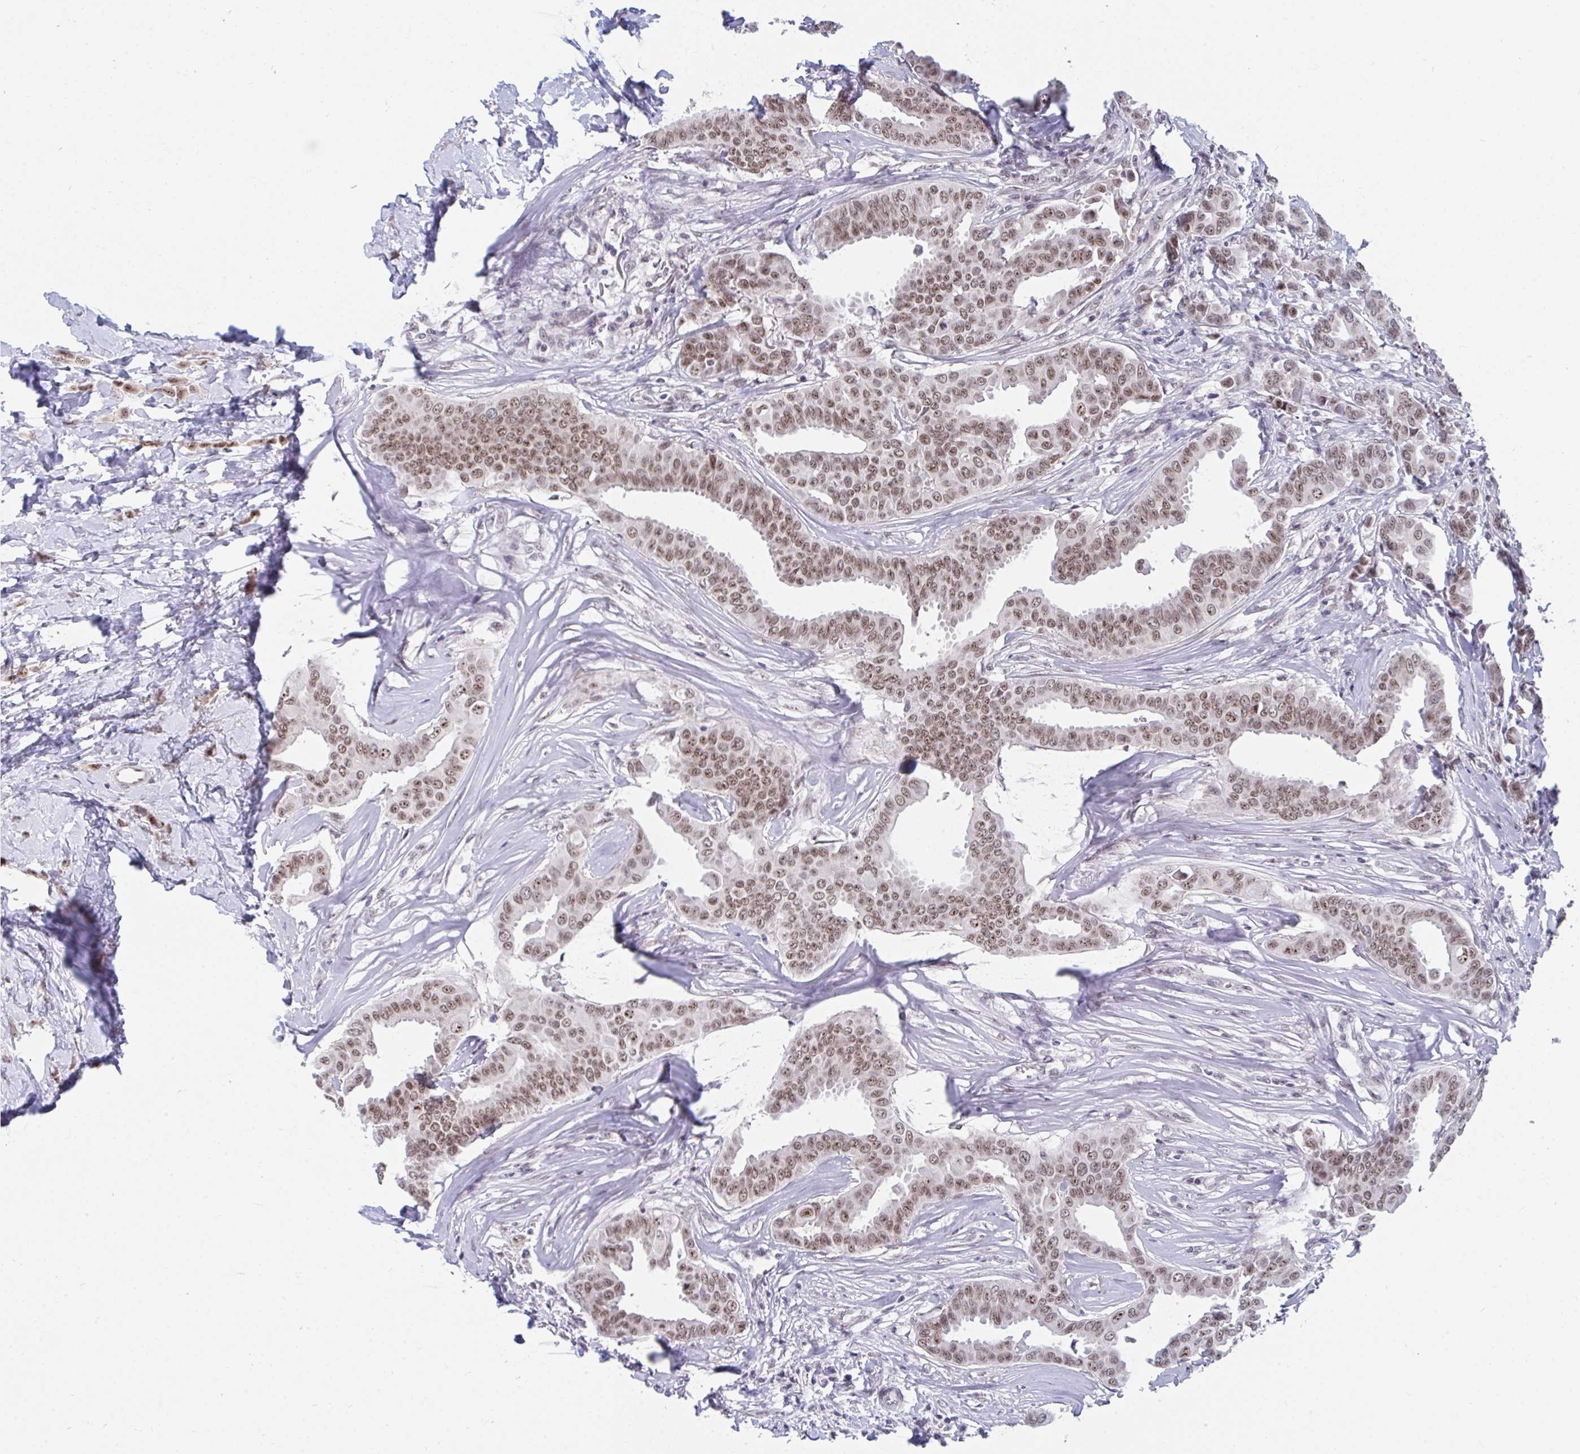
{"staining": {"intensity": "moderate", "quantity": ">75%", "location": "nuclear"}, "tissue": "breast cancer", "cell_type": "Tumor cells", "image_type": "cancer", "snomed": [{"axis": "morphology", "description": "Duct carcinoma"}, {"axis": "topography", "description": "Breast"}], "caption": "A photomicrograph showing moderate nuclear staining in about >75% of tumor cells in infiltrating ductal carcinoma (breast), as visualized by brown immunohistochemical staining.", "gene": "PRR14", "patient": {"sex": "female", "age": 45}}